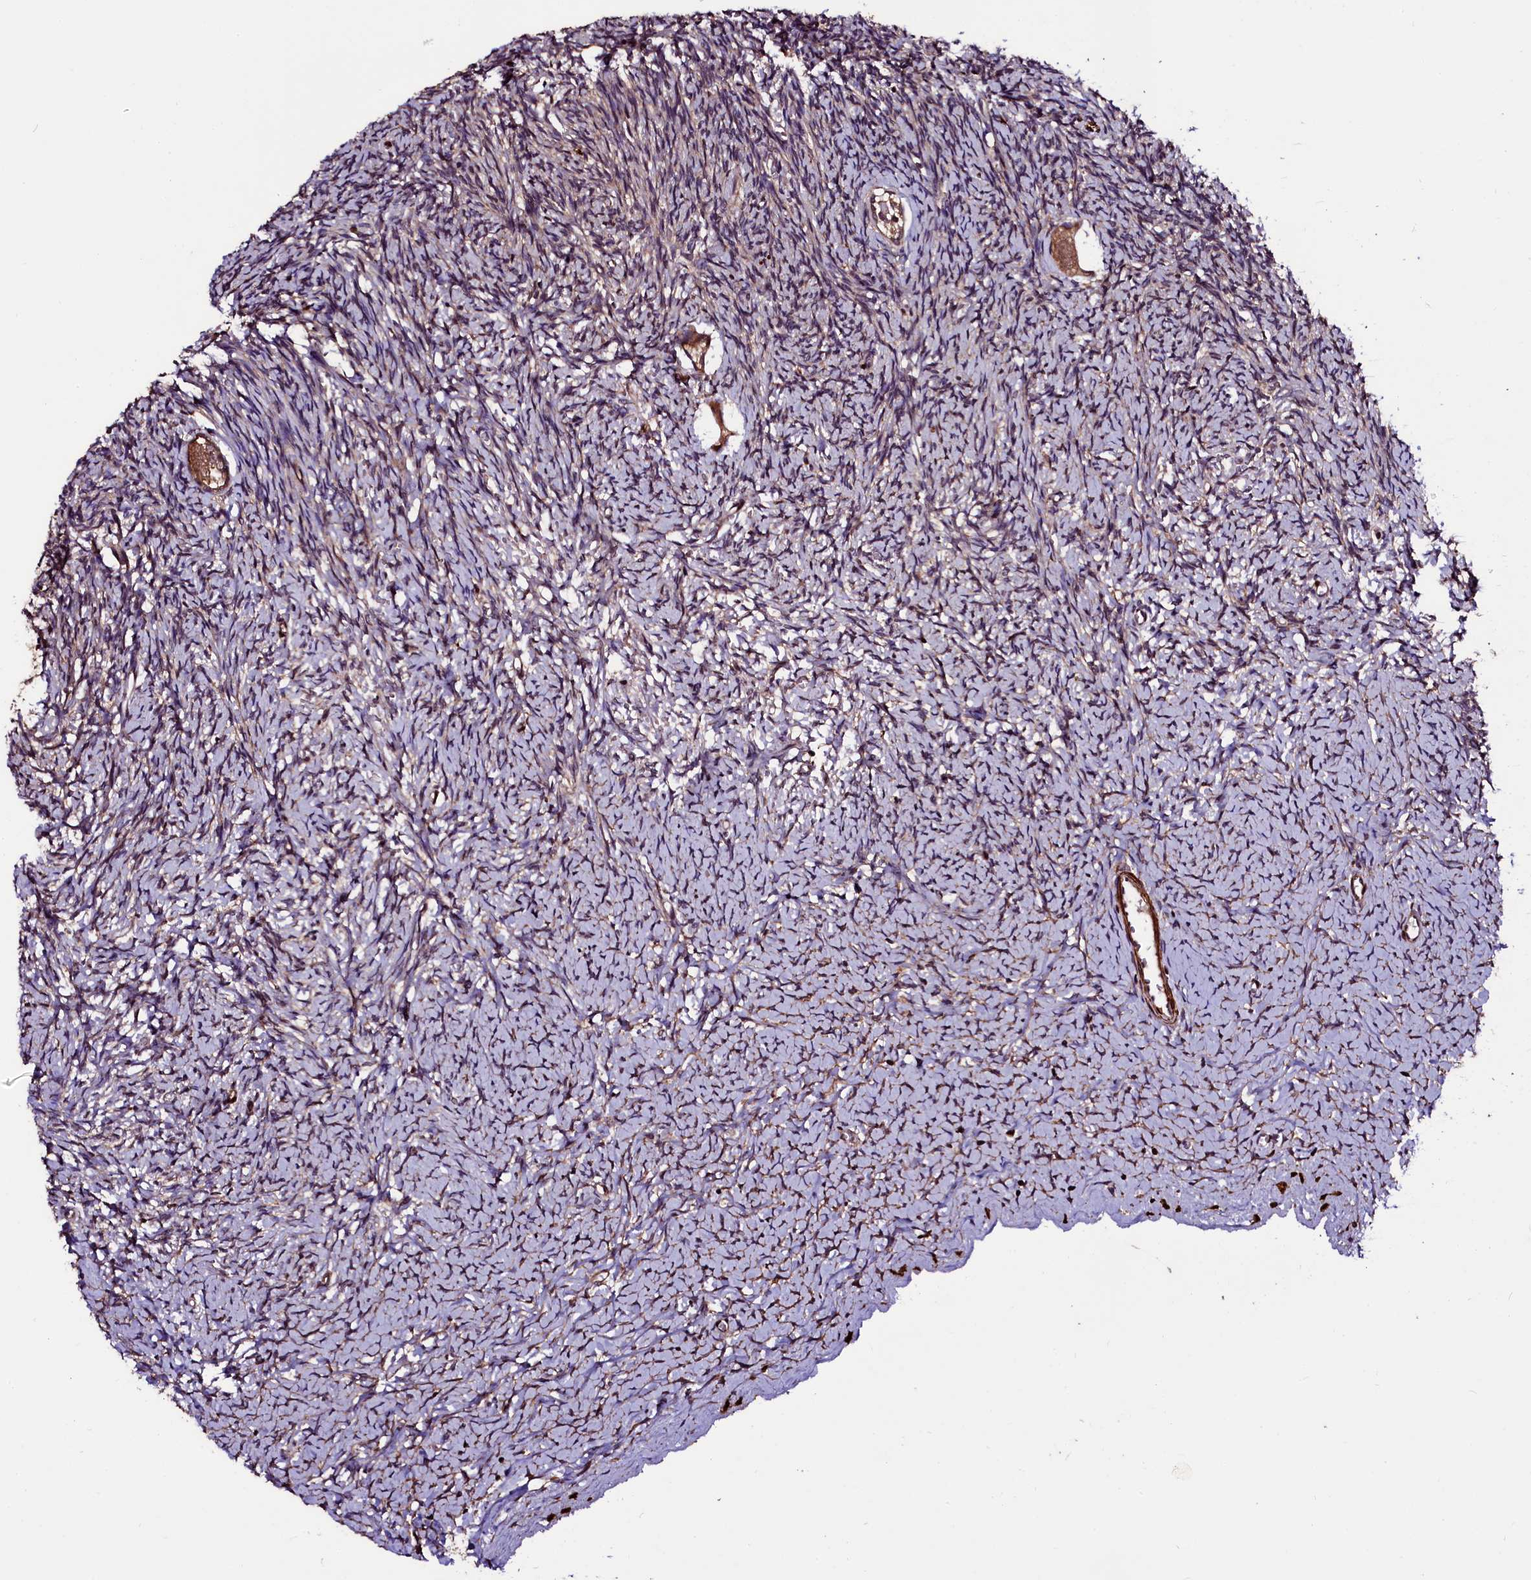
{"staining": {"intensity": "moderate", "quantity": ">75%", "location": "cytoplasmic/membranous"}, "tissue": "ovary", "cell_type": "Follicle cells", "image_type": "normal", "snomed": [{"axis": "morphology", "description": "Normal tissue, NOS"}, {"axis": "topography", "description": "Ovary"}], "caption": "Unremarkable ovary shows moderate cytoplasmic/membranous staining in about >75% of follicle cells The protein is shown in brown color, while the nuclei are stained blue..", "gene": "N4BP1", "patient": {"sex": "female", "age": 39}}